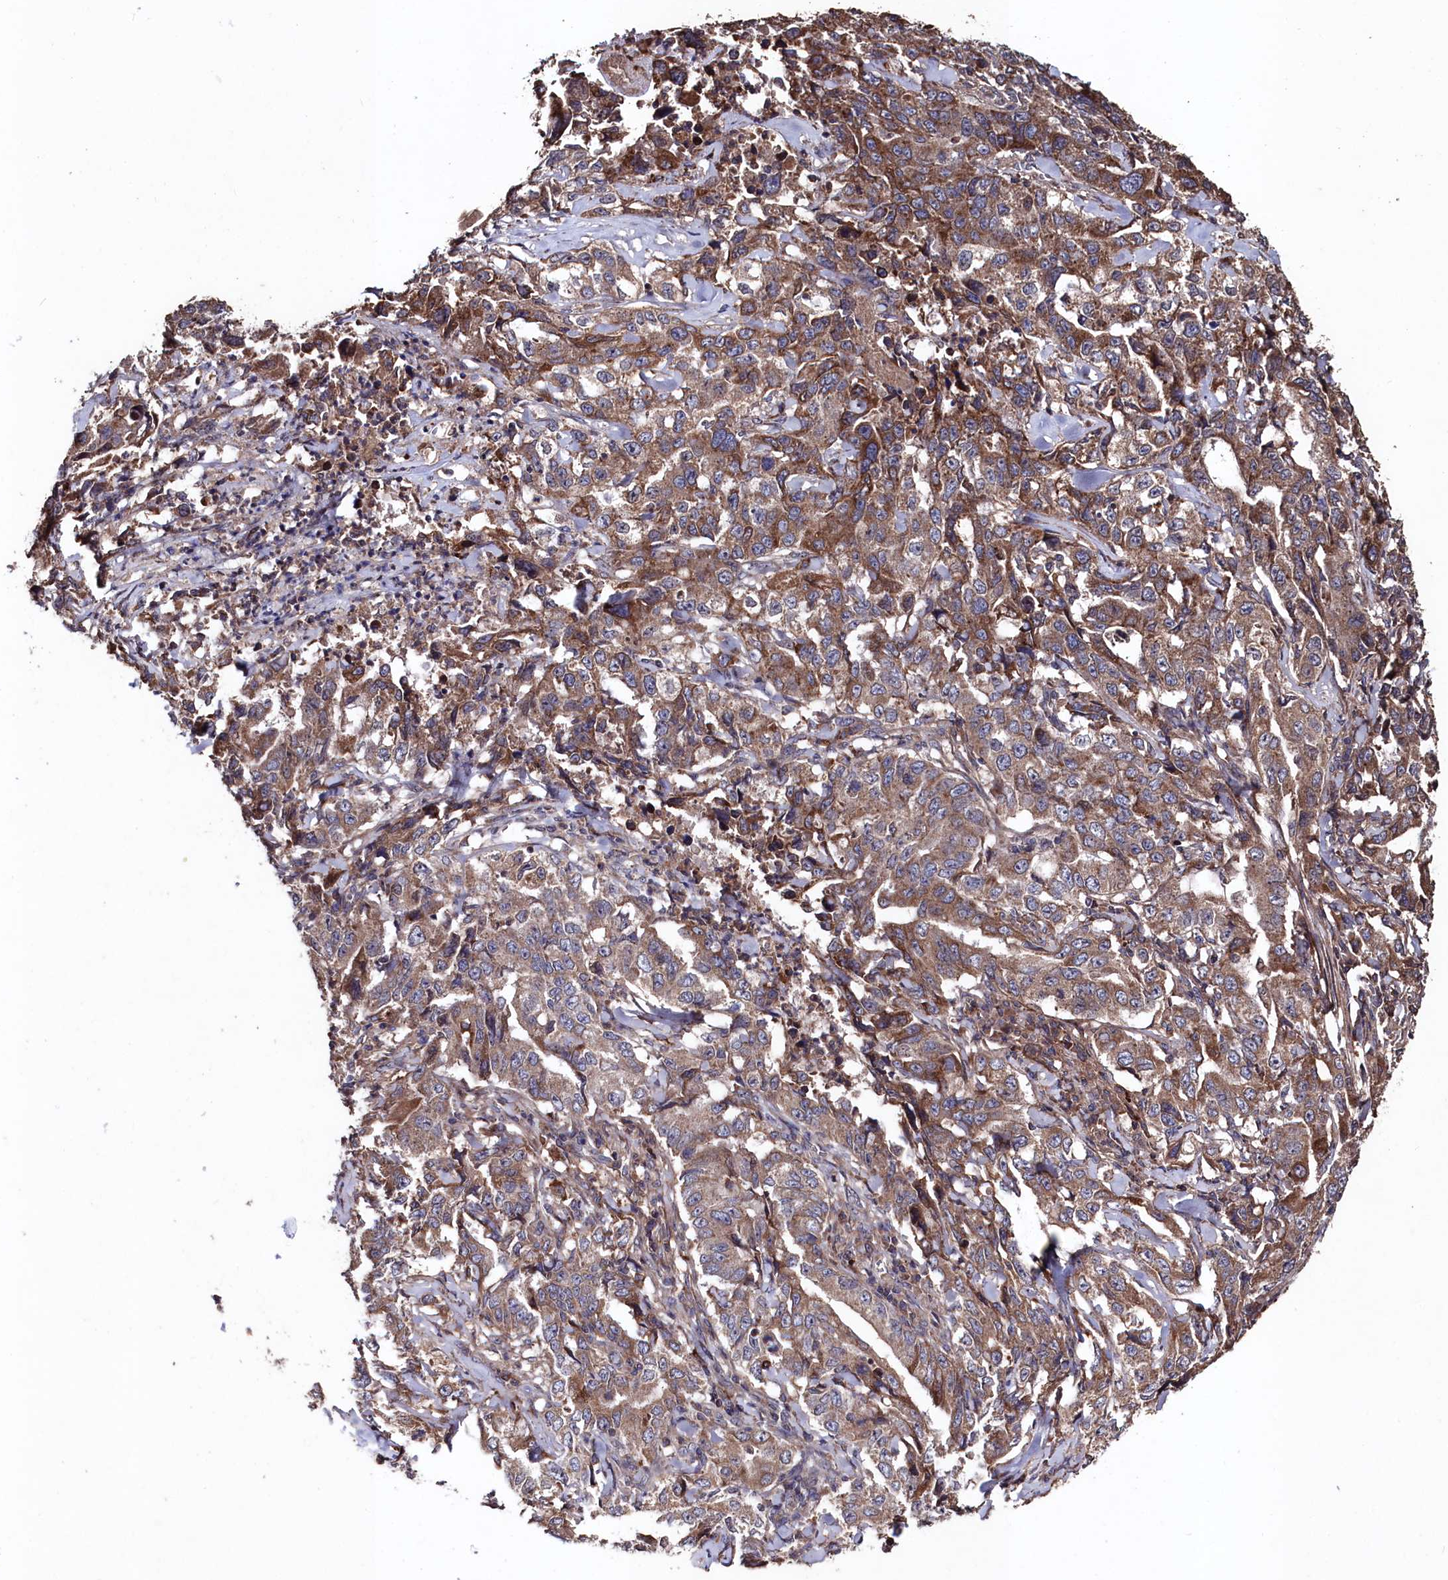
{"staining": {"intensity": "moderate", "quantity": ">75%", "location": "cytoplasmic/membranous"}, "tissue": "lung cancer", "cell_type": "Tumor cells", "image_type": "cancer", "snomed": [{"axis": "morphology", "description": "Adenocarcinoma, NOS"}, {"axis": "topography", "description": "Lung"}], "caption": "IHC photomicrograph of neoplastic tissue: human lung cancer stained using IHC reveals medium levels of moderate protein expression localized specifically in the cytoplasmic/membranous of tumor cells, appearing as a cytoplasmic/membranous brown color.", "gene": "MYO1H", "patient": {"sex": "female", "age": 51}}